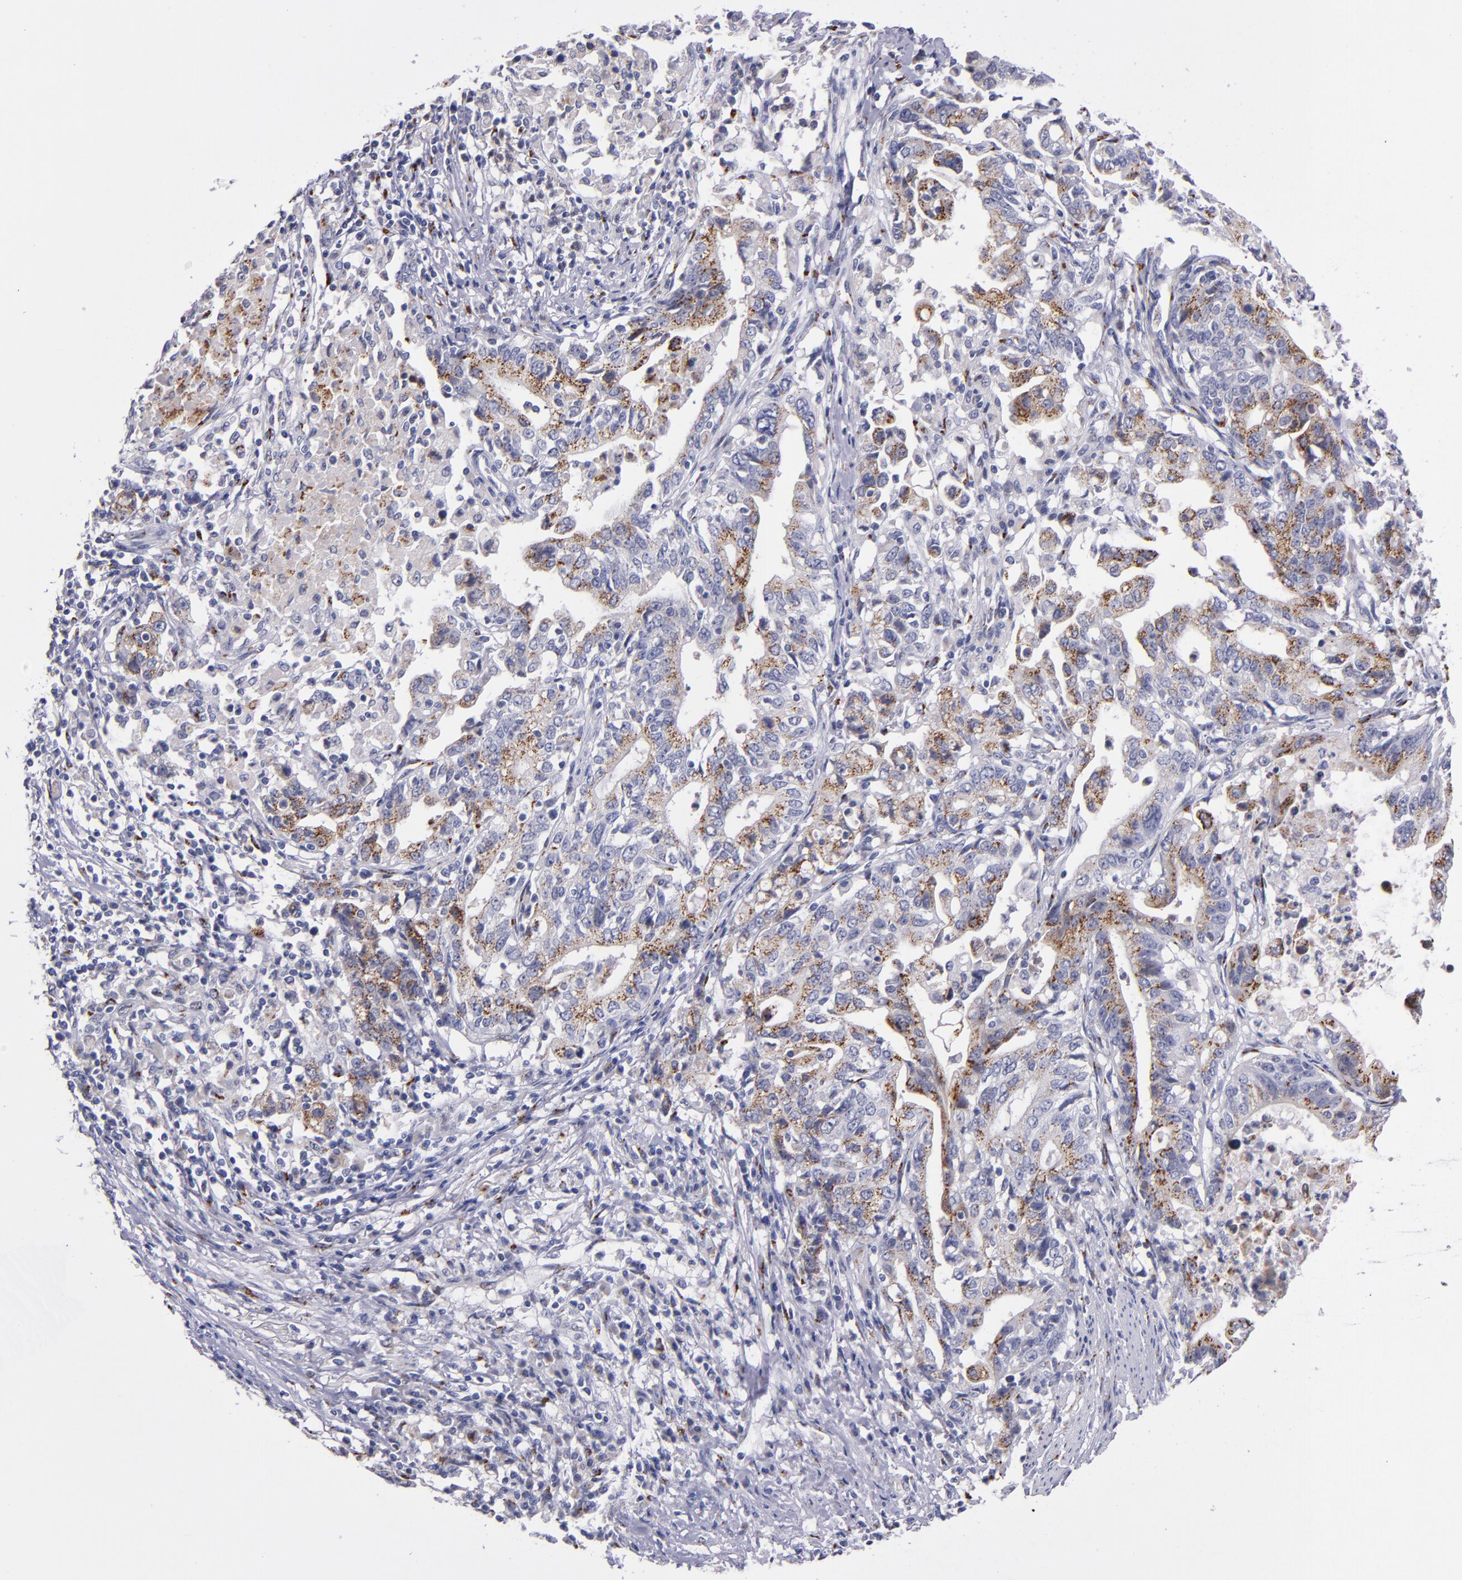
{"staining": {"intensity": "strong", "quantity": "25%-75%", "location": "cytoplasmic/membranous"}, "tissue": "stomach cancer", "cell_type": "Tumor cells", "image_type": "cancer", "snomed": [{"axis": "morphology", "description": "Adenocarcinoma, NOS"}, {"axis": "topography", "description": "Stomach, upper"}], "caption": "Stomach cancer stained for a protein exhibits strong cytoplasmic/membranous positivity in tumor cells.", "gene": "RAB41", "patient": {"sex": "female", "age": 50}}